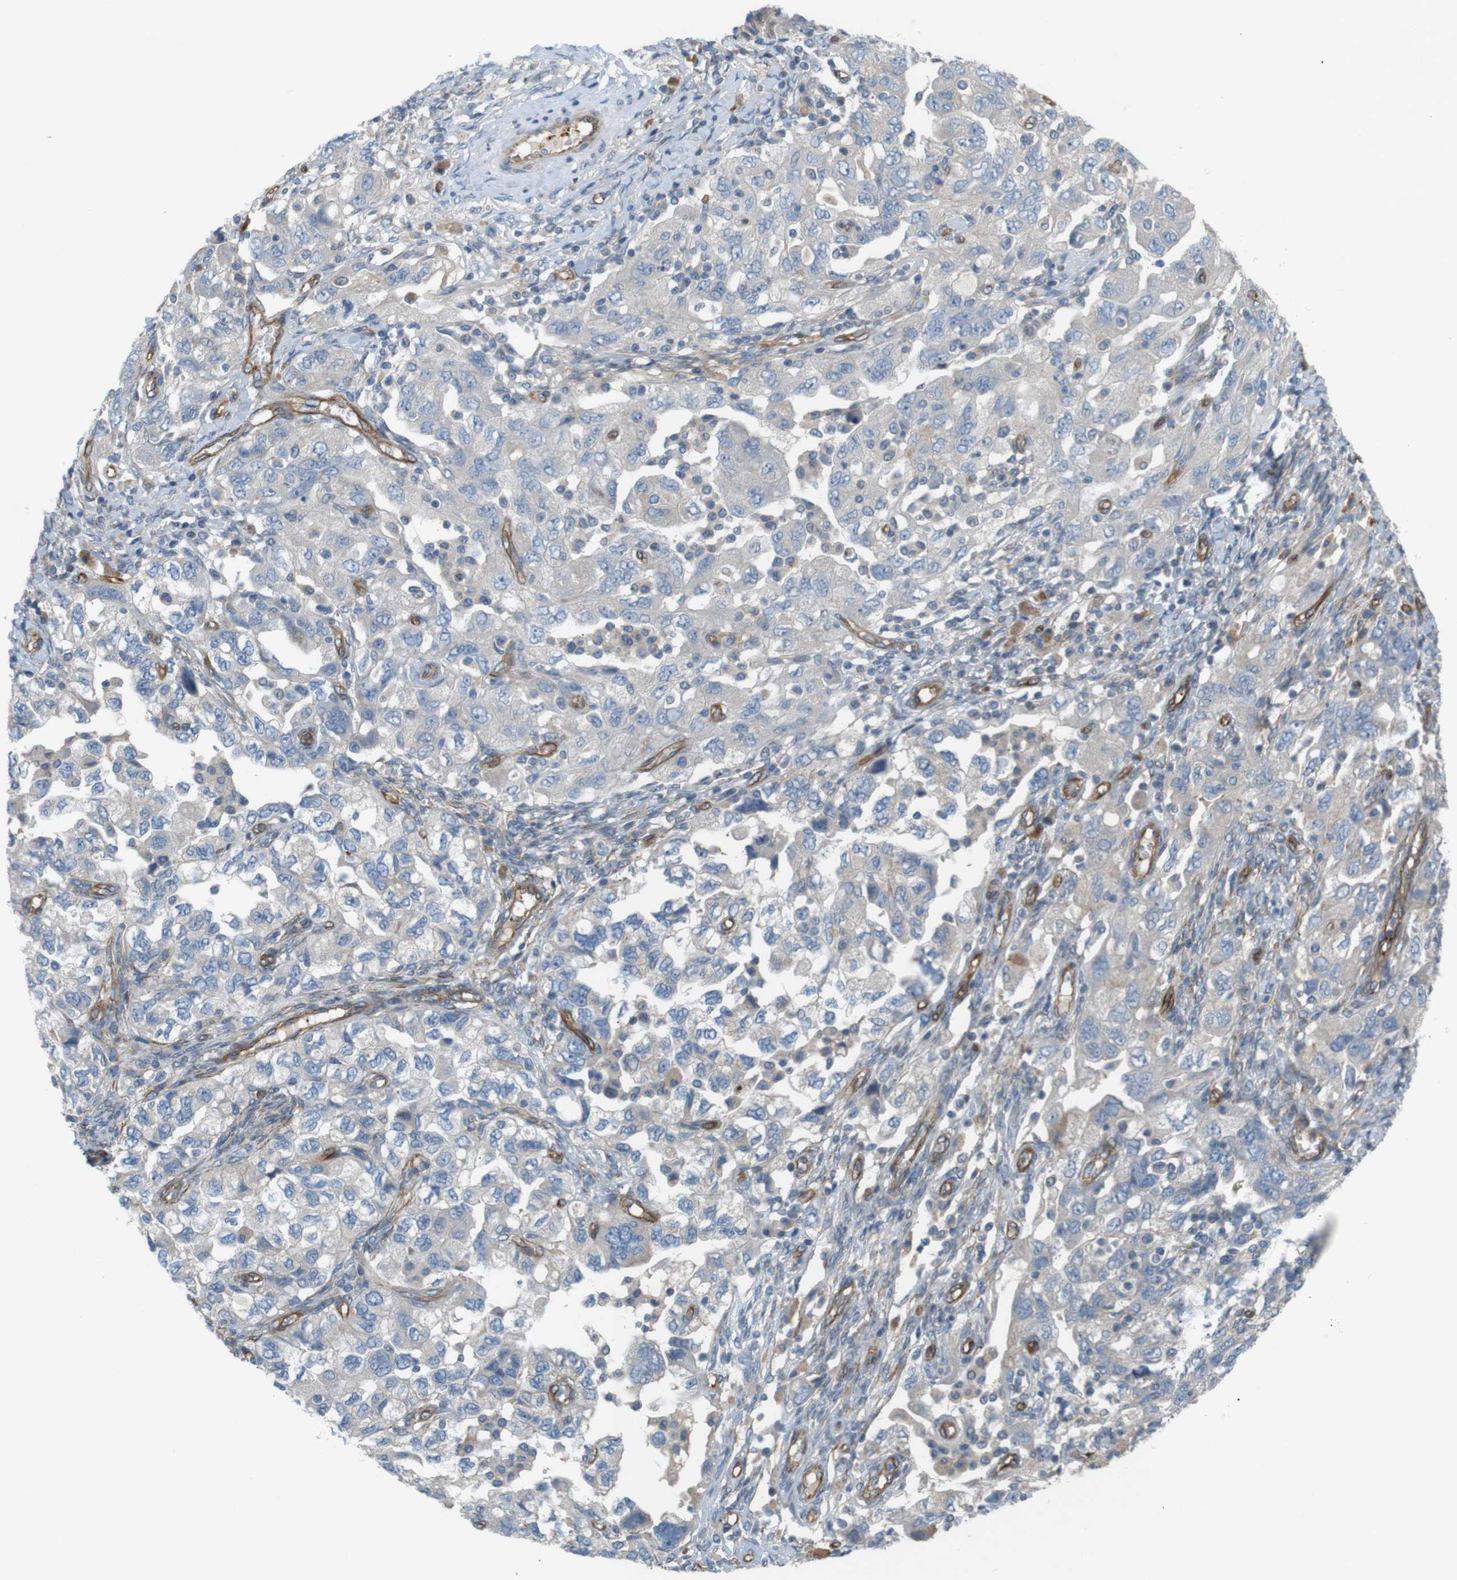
{"staining": {"intensity": "weak", "quantity": ">75%", "location": "cytoplasmic/membranous"}, "tissue": "ovarian cancer", "cell_type": "Tumor cells", "image_type": "cancer", "snomed": [{"axis": "morphology", "description": "Carcinoma, NOS"}, {"axis": "morphology", "description": "Cystadenocarcinoma, serous, NOS"}, {"axis": "topography", "description": "Ovary"}], "caption": "Ovarian carcinoma tissue exhibits weak cytoplasmic/membranous staining in approximately >75% of tumor cells", "gene": "BVES", "patient": {"sex": "female", "age": 69}}